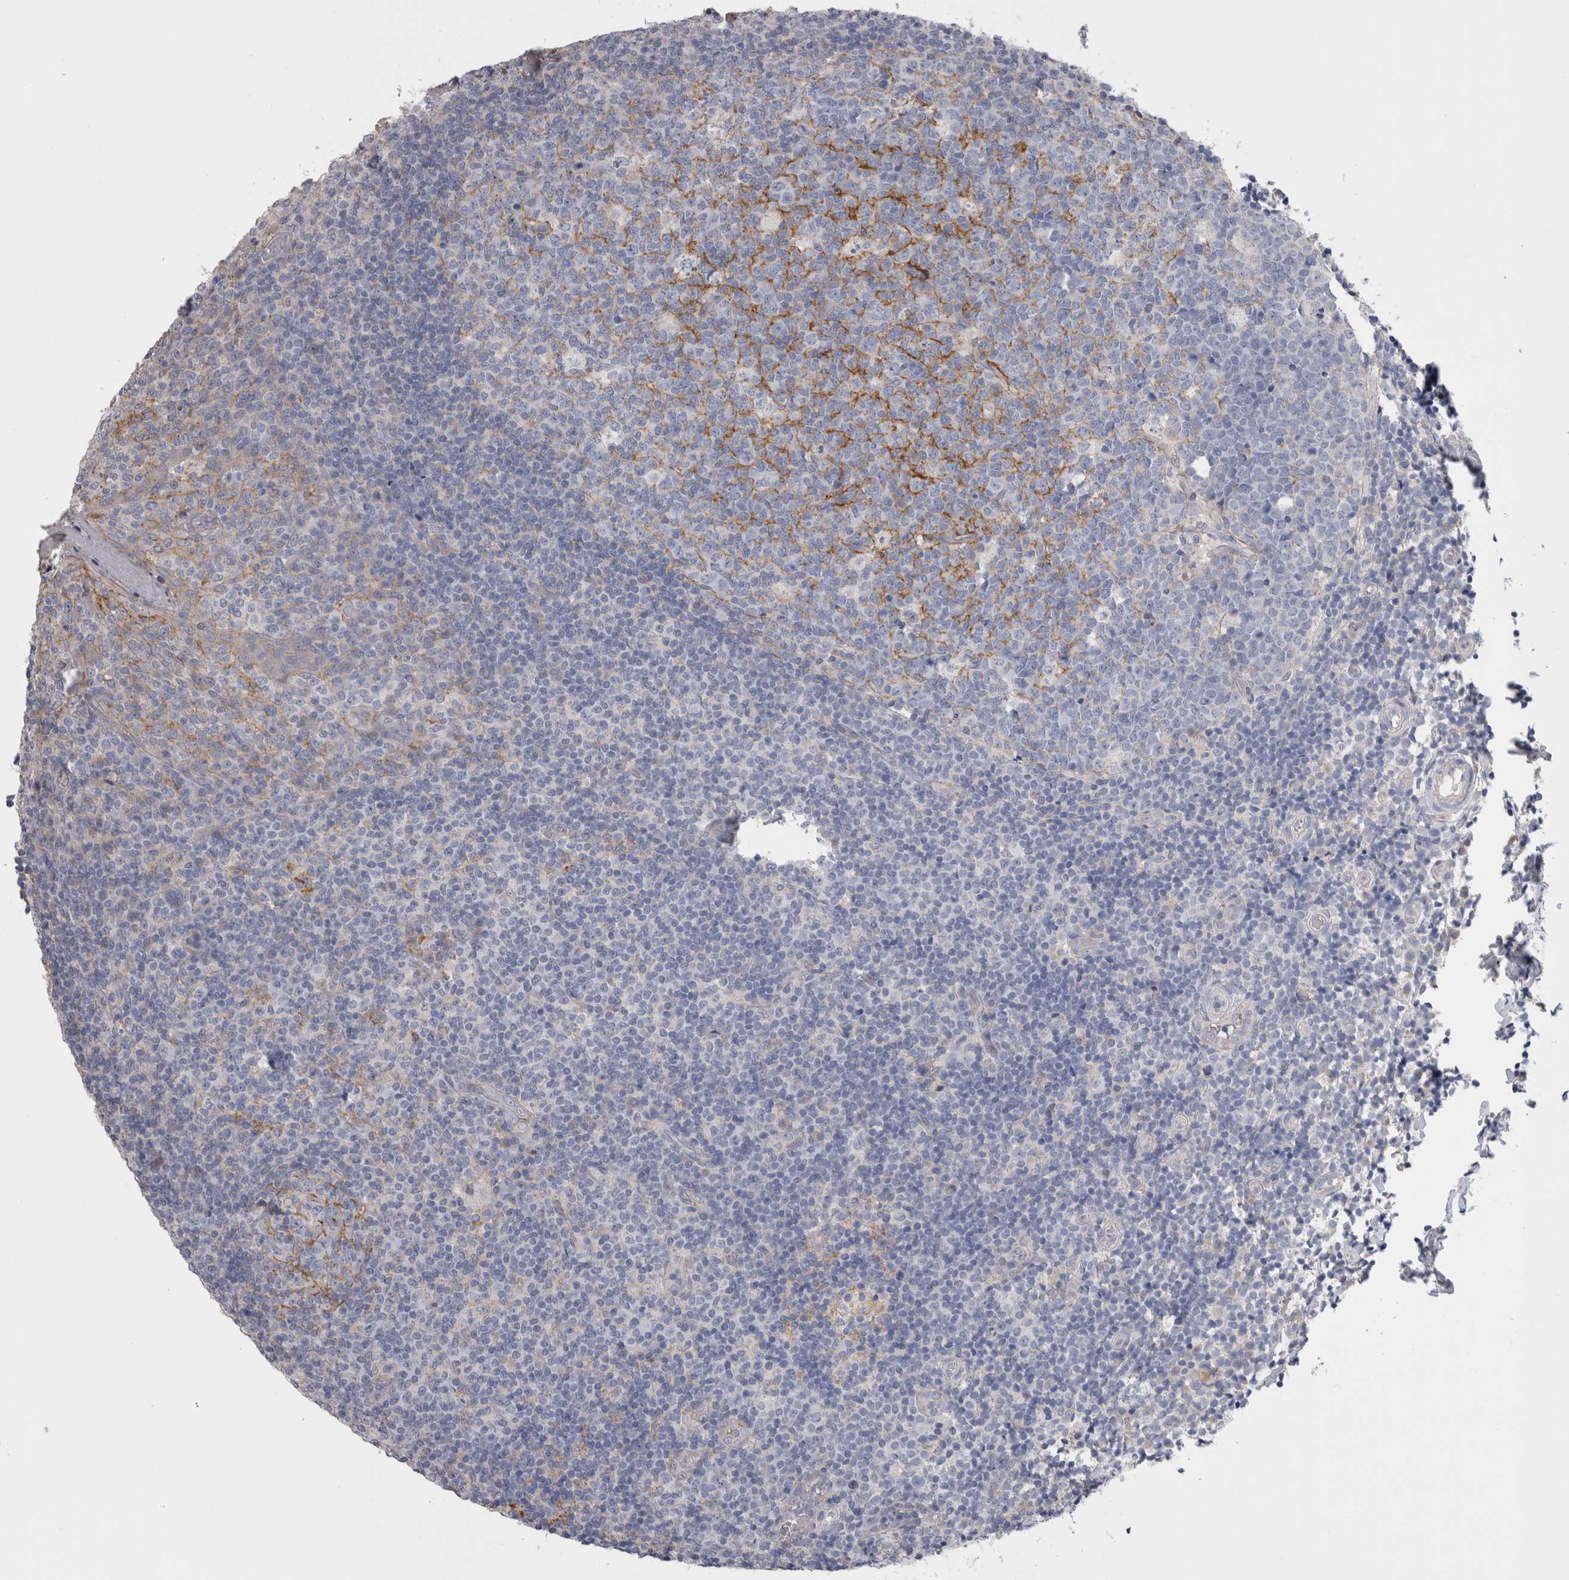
{"staining": {"intensity": "moderate", "quantity": "25%-75%", "location": "cytoplasmic/membranous"}, "tissue": "tonsil", "cell_type": "Germinal center cells", "image_type": "normal", "snomed": [{"axis": "morphology", "description": "Normal tissue, NOS"}, {"axis": "topography", "description": "Tonsil"}], "caption": "Tonsil stained with immunohistochemistry (IHC) demonstrates moderate cytoplasmic/membranous positivity in about 25%-75% of germinal center cells. (IHC, brightfield microscopy, high magnification).", "gene": "NECTIN2", "patient": {"sex": "female", "age": 19}}